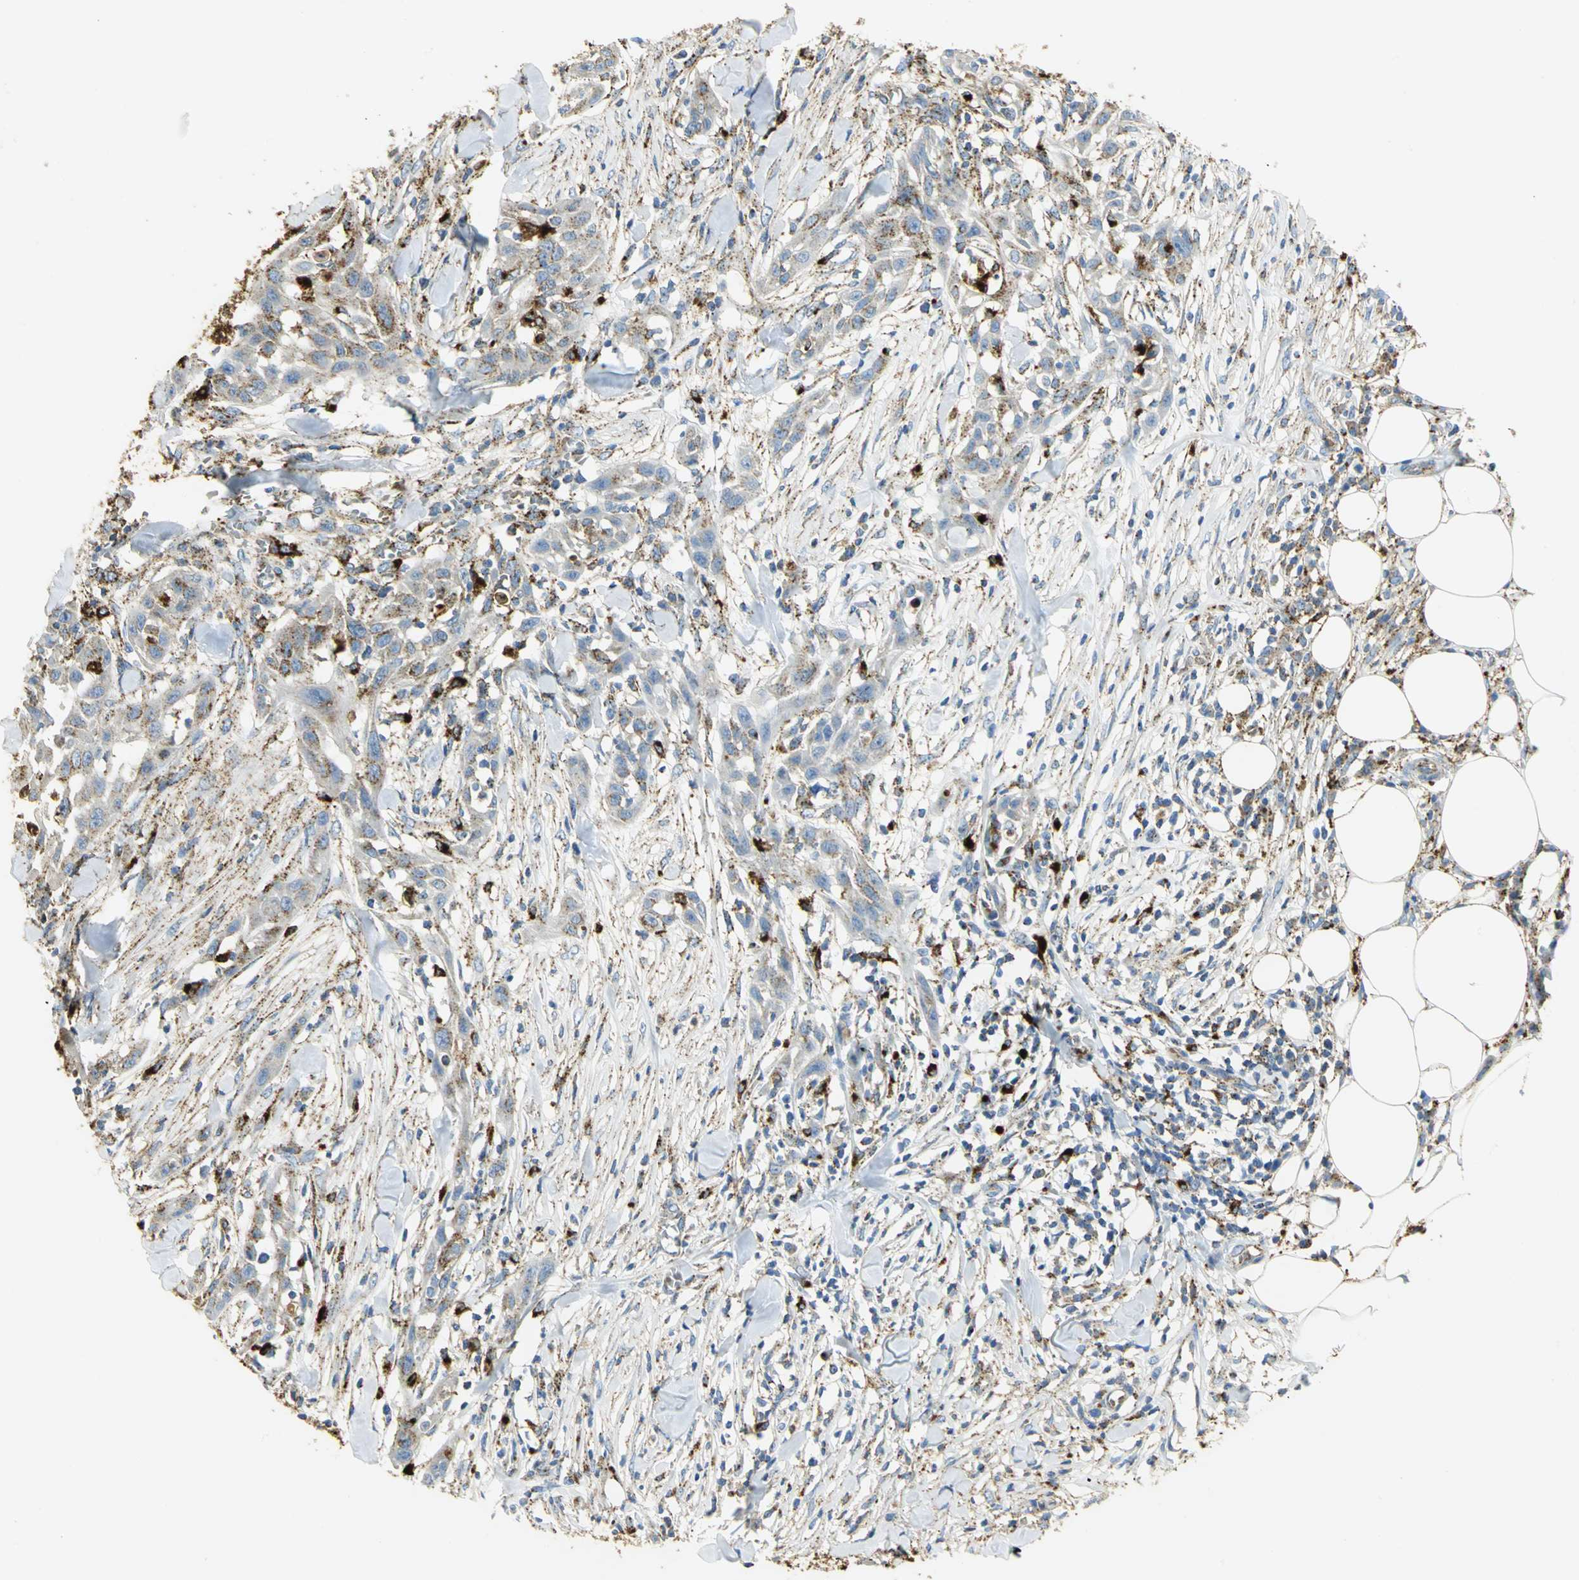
{"staining": {"intensity": "weak", "quantity": ">75%", "location": "cytoplasmic/membranous"}, "tissue": "skin cancer", "cell_type": "Tumor cells", "image_type": "cancer", "snomed": [{"axis": "morphology", "description": "Squamous cell carcinoma, NOS"}, {"axis": "topography", "description": "Skin"}], "caption": "About >75% of tumor cells in human skin squamous cell carcinoma exhibit weak cytoplasmic/membranous protein staining as visualized by brown immunohistochemical staining.", "gene": "ARSA", "patient": {"sex": "male", "age": 24}}